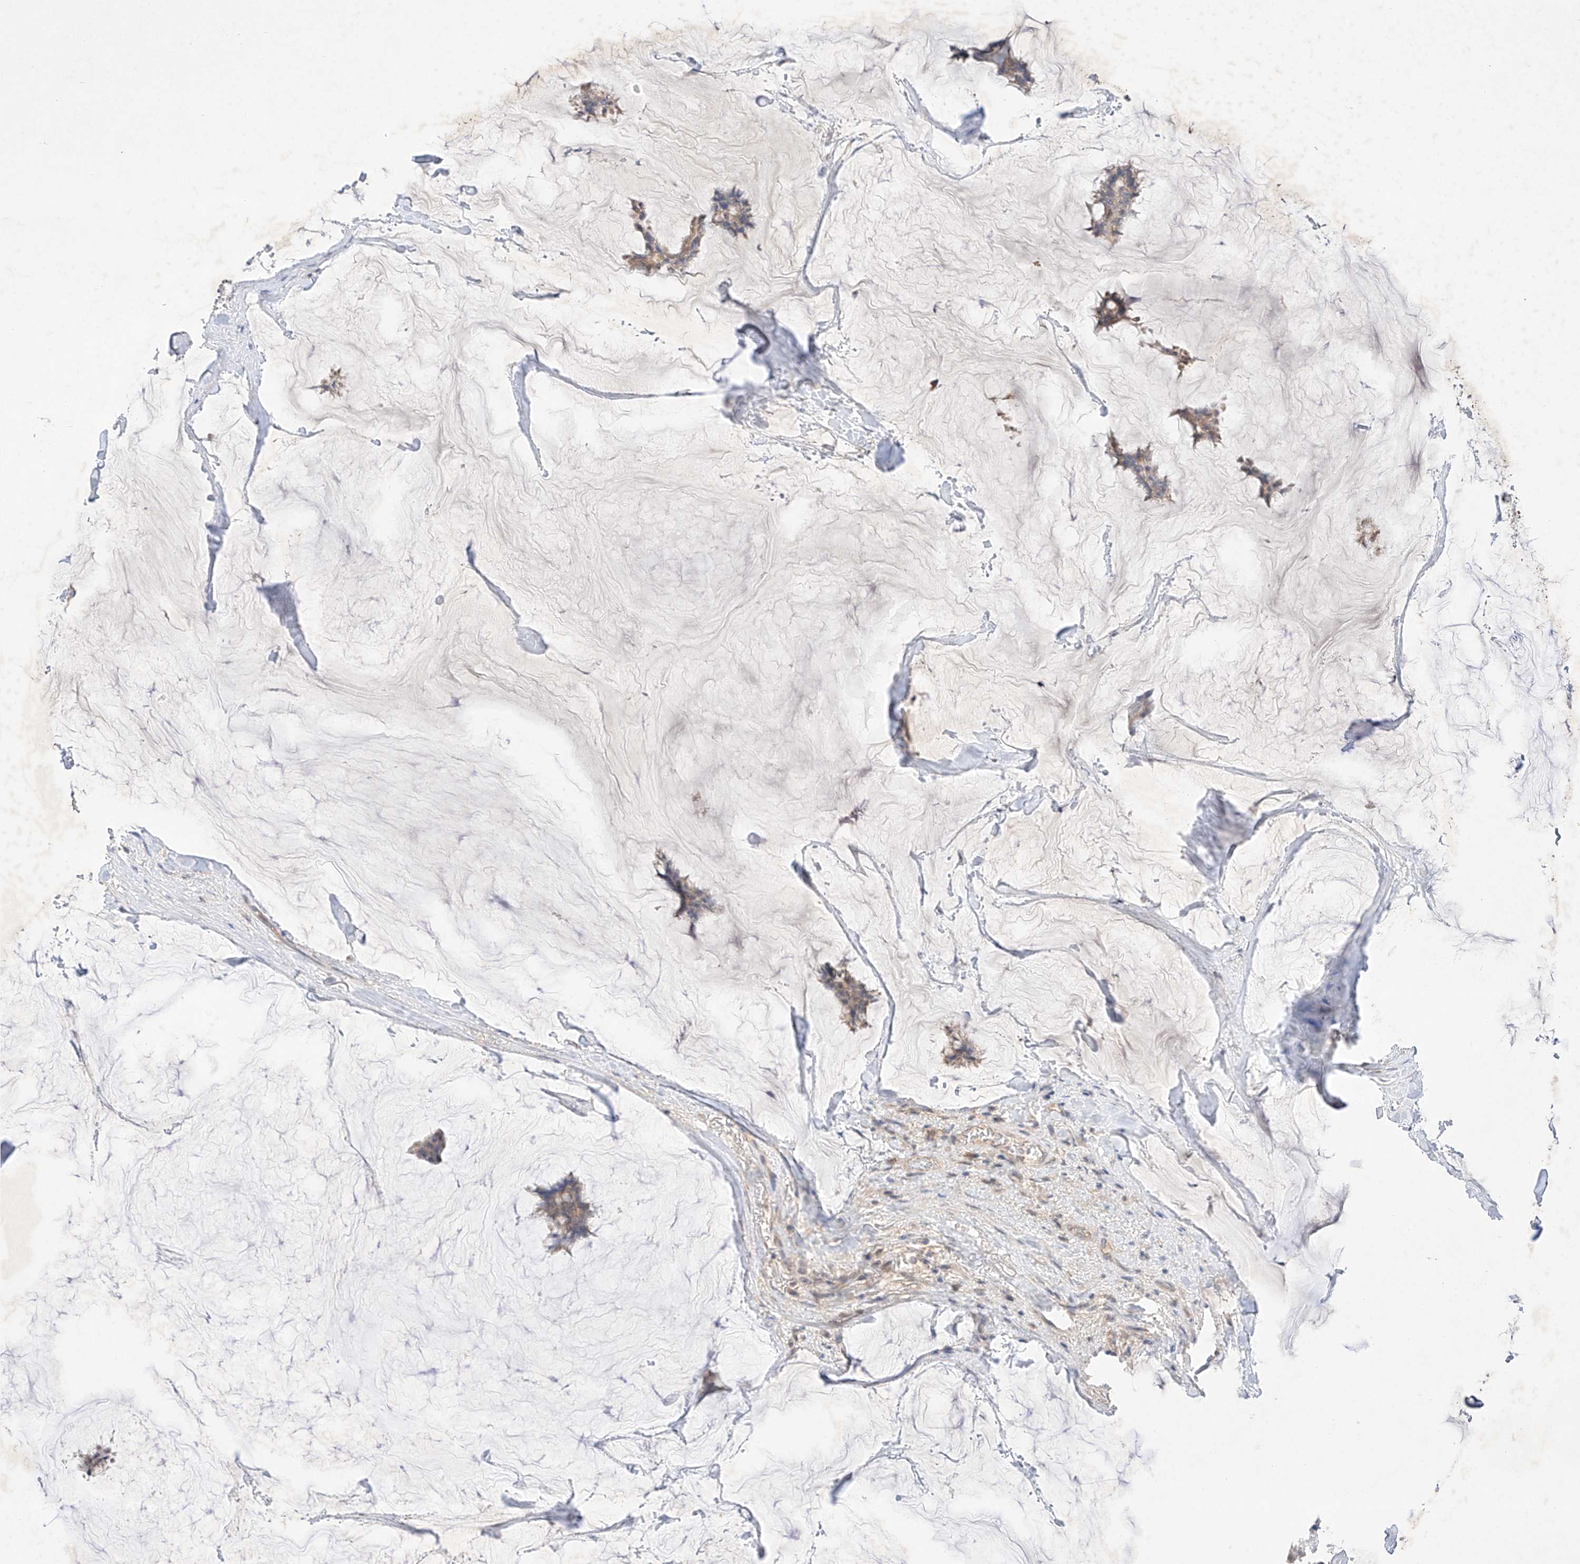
{"staining": {"intensity": "weak", "quantity": ">75%", "location": "cytoplasmic/membranous"}, "tissue": "breast cancer", "cell_type": "Tumor cells", "image_type": "cancer", "snomed": [{"axis": "morphology", "description": "Duct carcinoma"}, {"axis": "topography", "description": "Breast"}], "caption": "Immunohistochemistry of breast intraductal carcinoma displays low levels of weak cytoplasmic/membranous expression in about >75% of tumor cells. The staining was performed using DAB to visualize the protein expression in brown, while the nuclei were stained in blue with hematoxylin (Magnification: 20x).", "gene": "IL22RA2", "patient": {"sex": "female", "age": 93}}